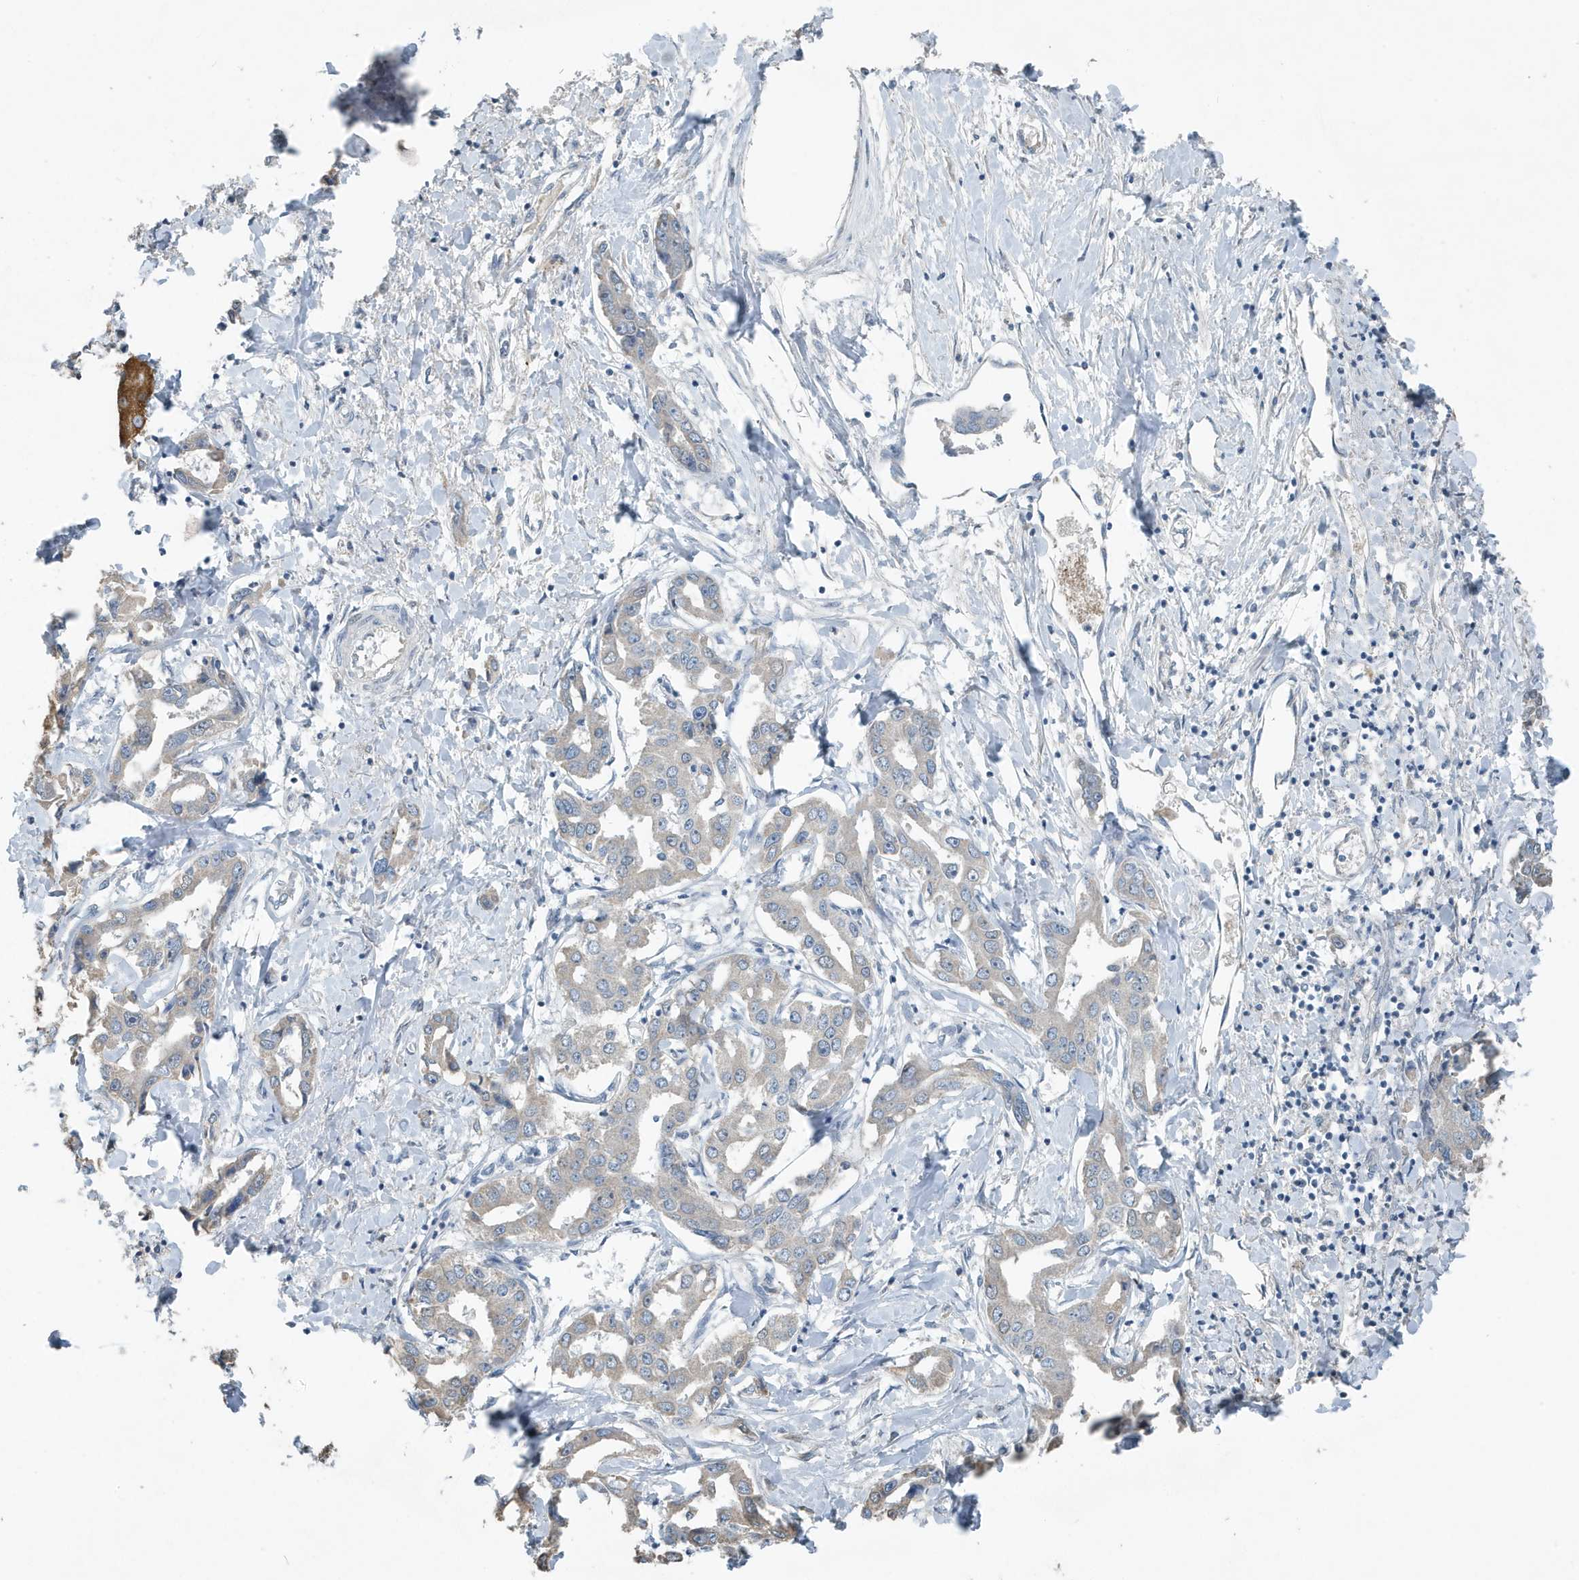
{"staining": {"intensity": "weak", "quantity": "25%-75%", "location": "cytoplasmic/membranous"}, "tissue": "liver cancer", "cell_type": "Tumor cells", "image_type": "cancer", "snomed": [{"axis": "morphology", "description": "Cholangiocarcinoma"}, {"axis": "topography", "description": "Liver"}], "caption": "This micrograph displays liver cancer stained with IHC to label a protein in brown. The cytoplasmic/membranous of tumor cells show weak positivity for the protein. Nuclei are counter-stained blue.", "gene": "UGT2B4", "patient": {"sex": "male", "age": 59}}